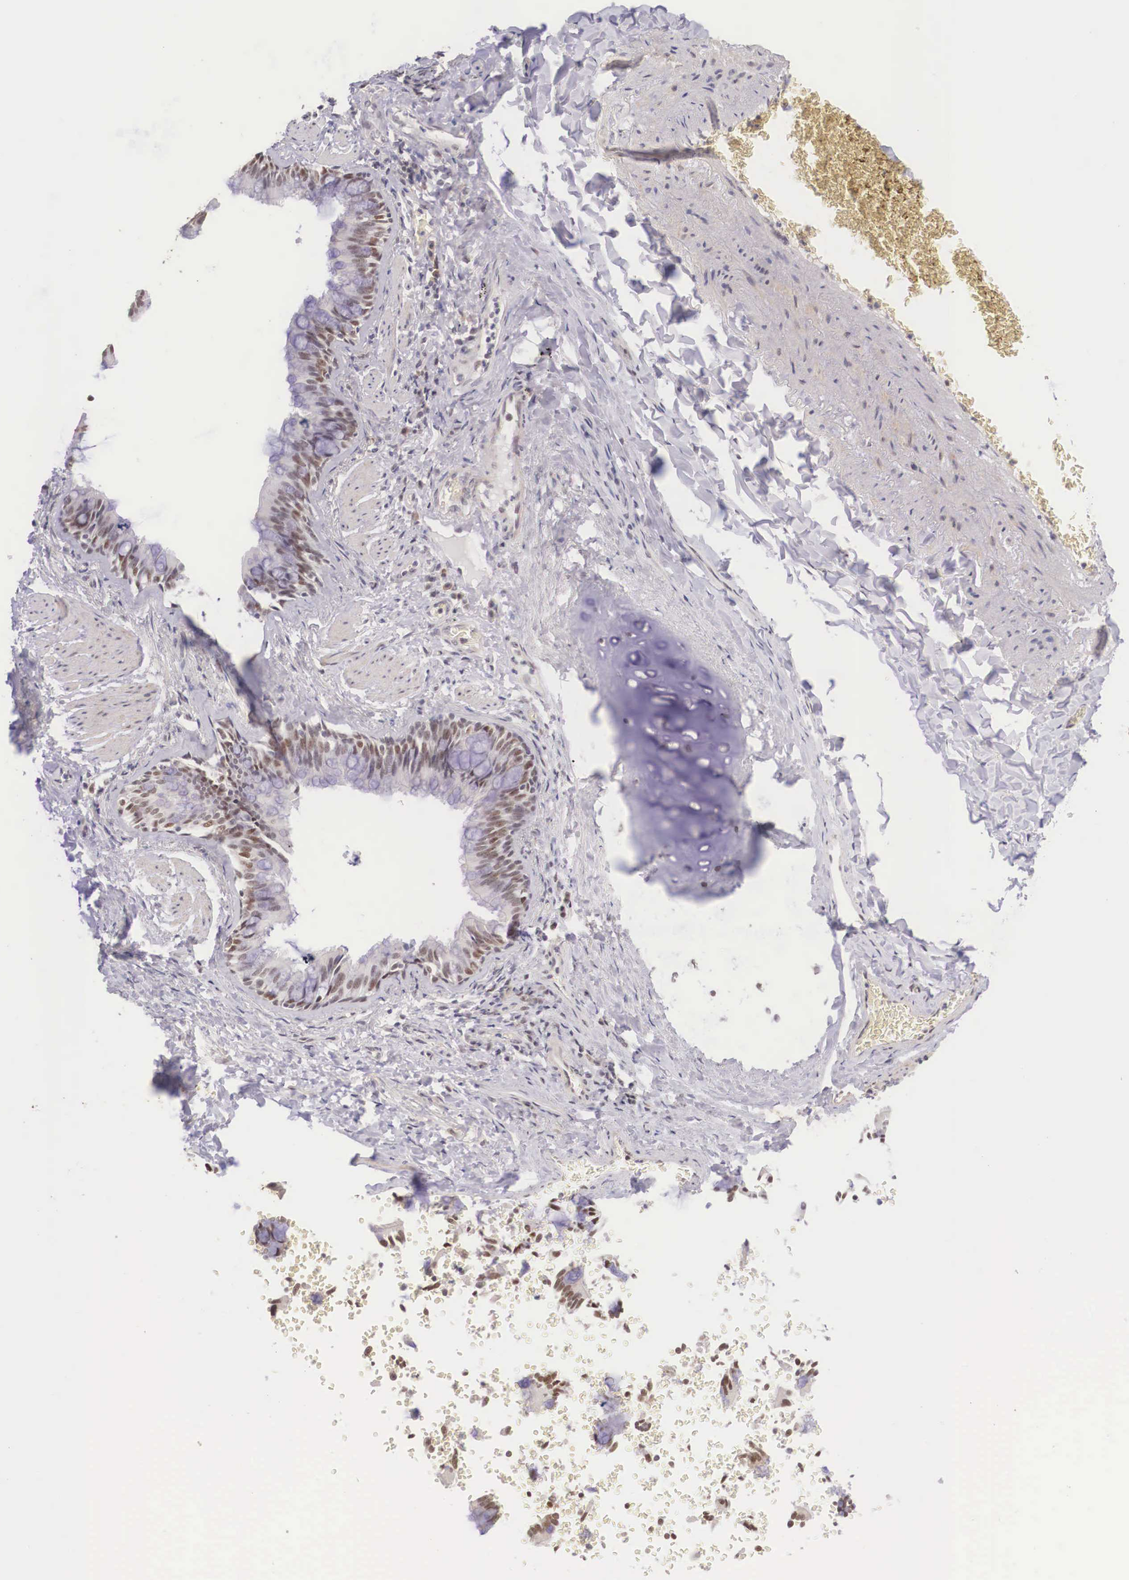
{"staining": {"intensity": "moderate", "quantity": ">75%", "location": "nuclear"}, "tissue": "bronchus", "cell_type": "Respiratory epithelial cells", "image_type": "normal", "snomed": [{"axis": "morphology", "description": "Normal tissue, NOS"}, {"axis": "topography", "description": "Lung"}], "caption": "The photomicrograph reveals a brown stain indicating the presence of a protein in the nuclear of respiratory epithelial cells in bronchus. (brown staining indicates protein expression, while blue staining denotes nuclei).", "gene": "ZNF275", "patient": {"sex": "male", "age": 54}}